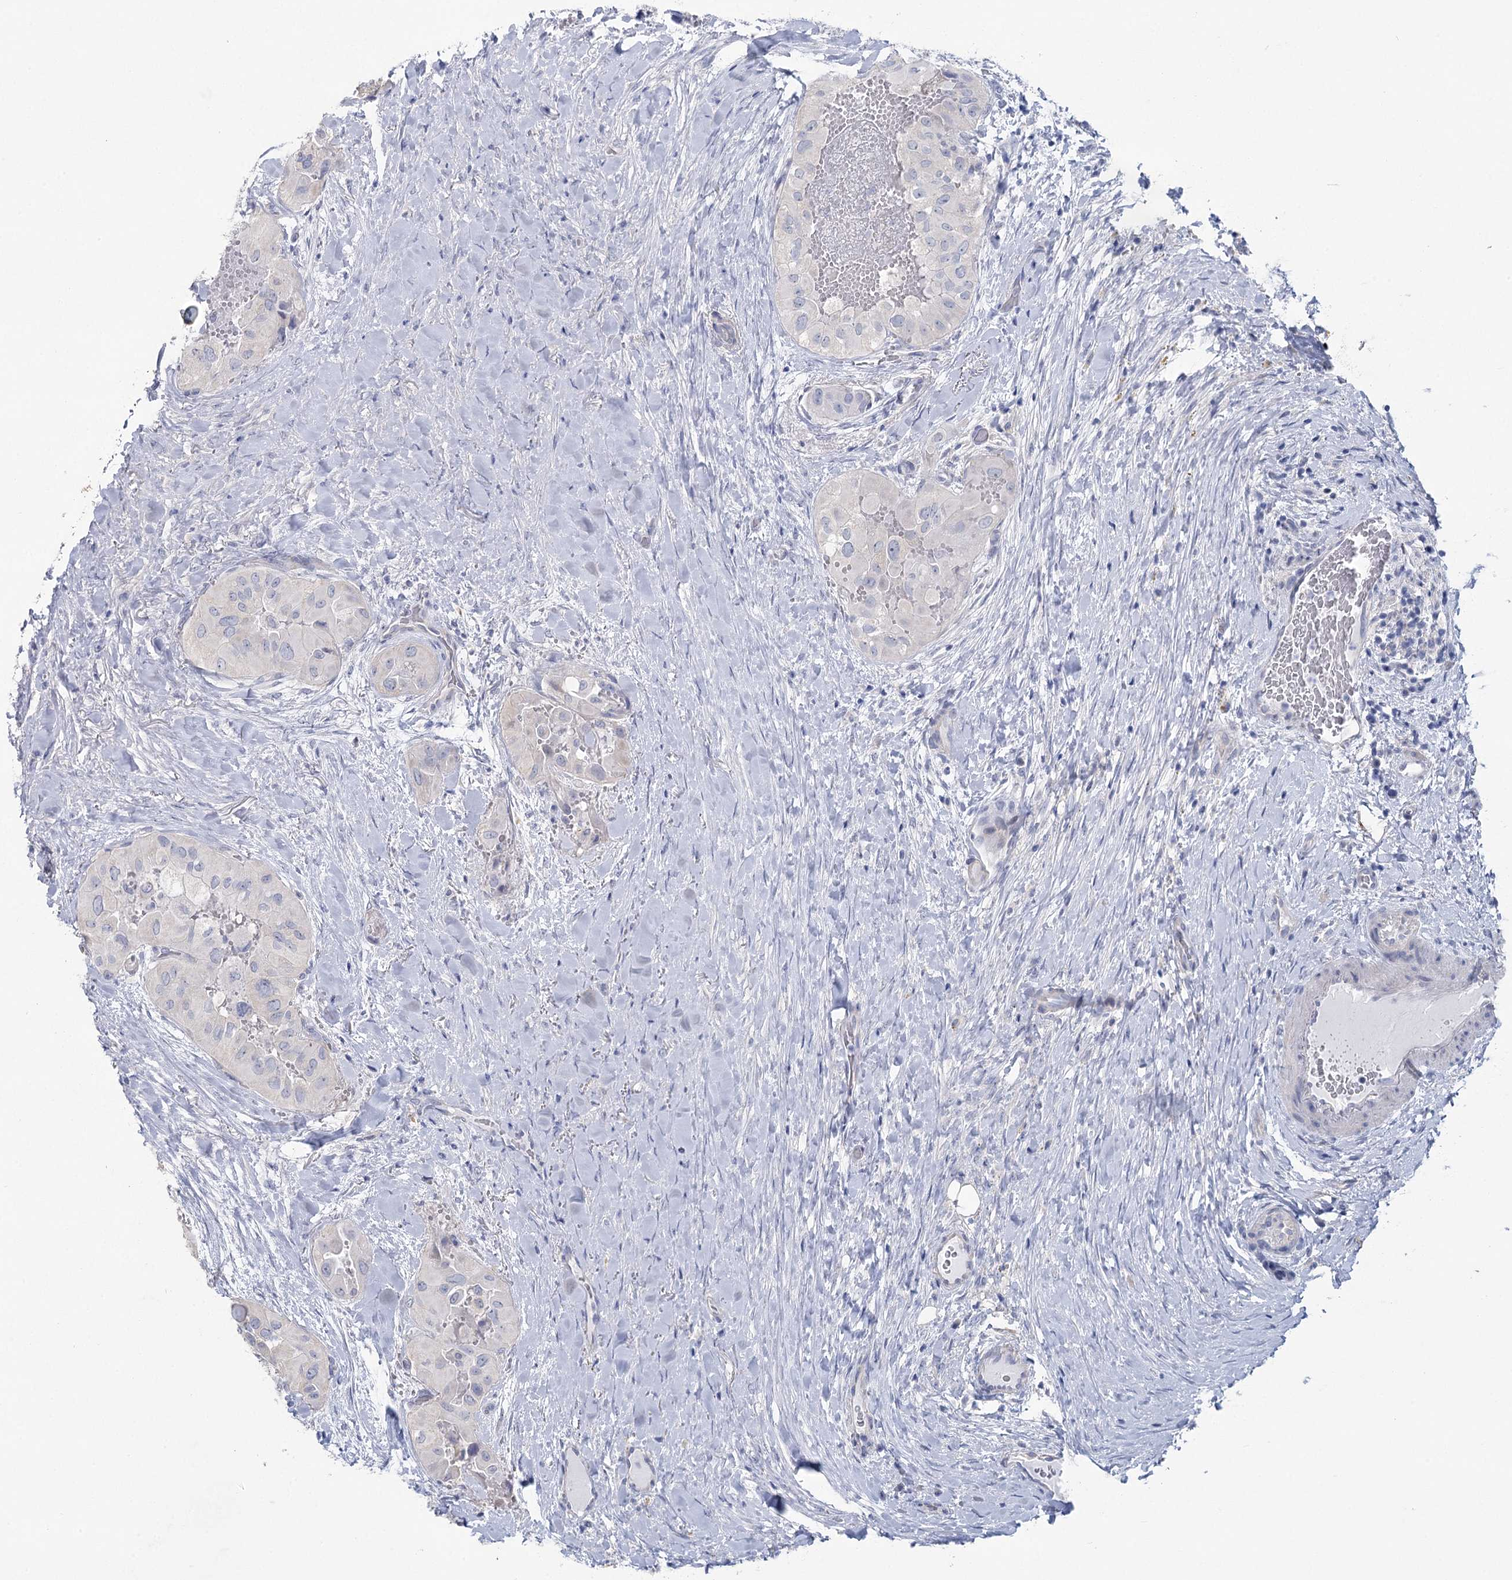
{"staining": {"intensity": "negative", "quantity": "none", "location": "none"}, "tissue": "thyroid cancer", "cell_type": "Tumor cells", "image_type": "cancer", "snomed": [{"axis": "morphology", "description": "Papillary adenocarcinoma, NOS"}, {"axis": "topography", "description": "Thyroid gland"}], "caption": "There is no significant positivity in tumor cells of thyroid cancer.", "gene": "CCDC88A", "patient": {"sex": "female", "age": 59}}